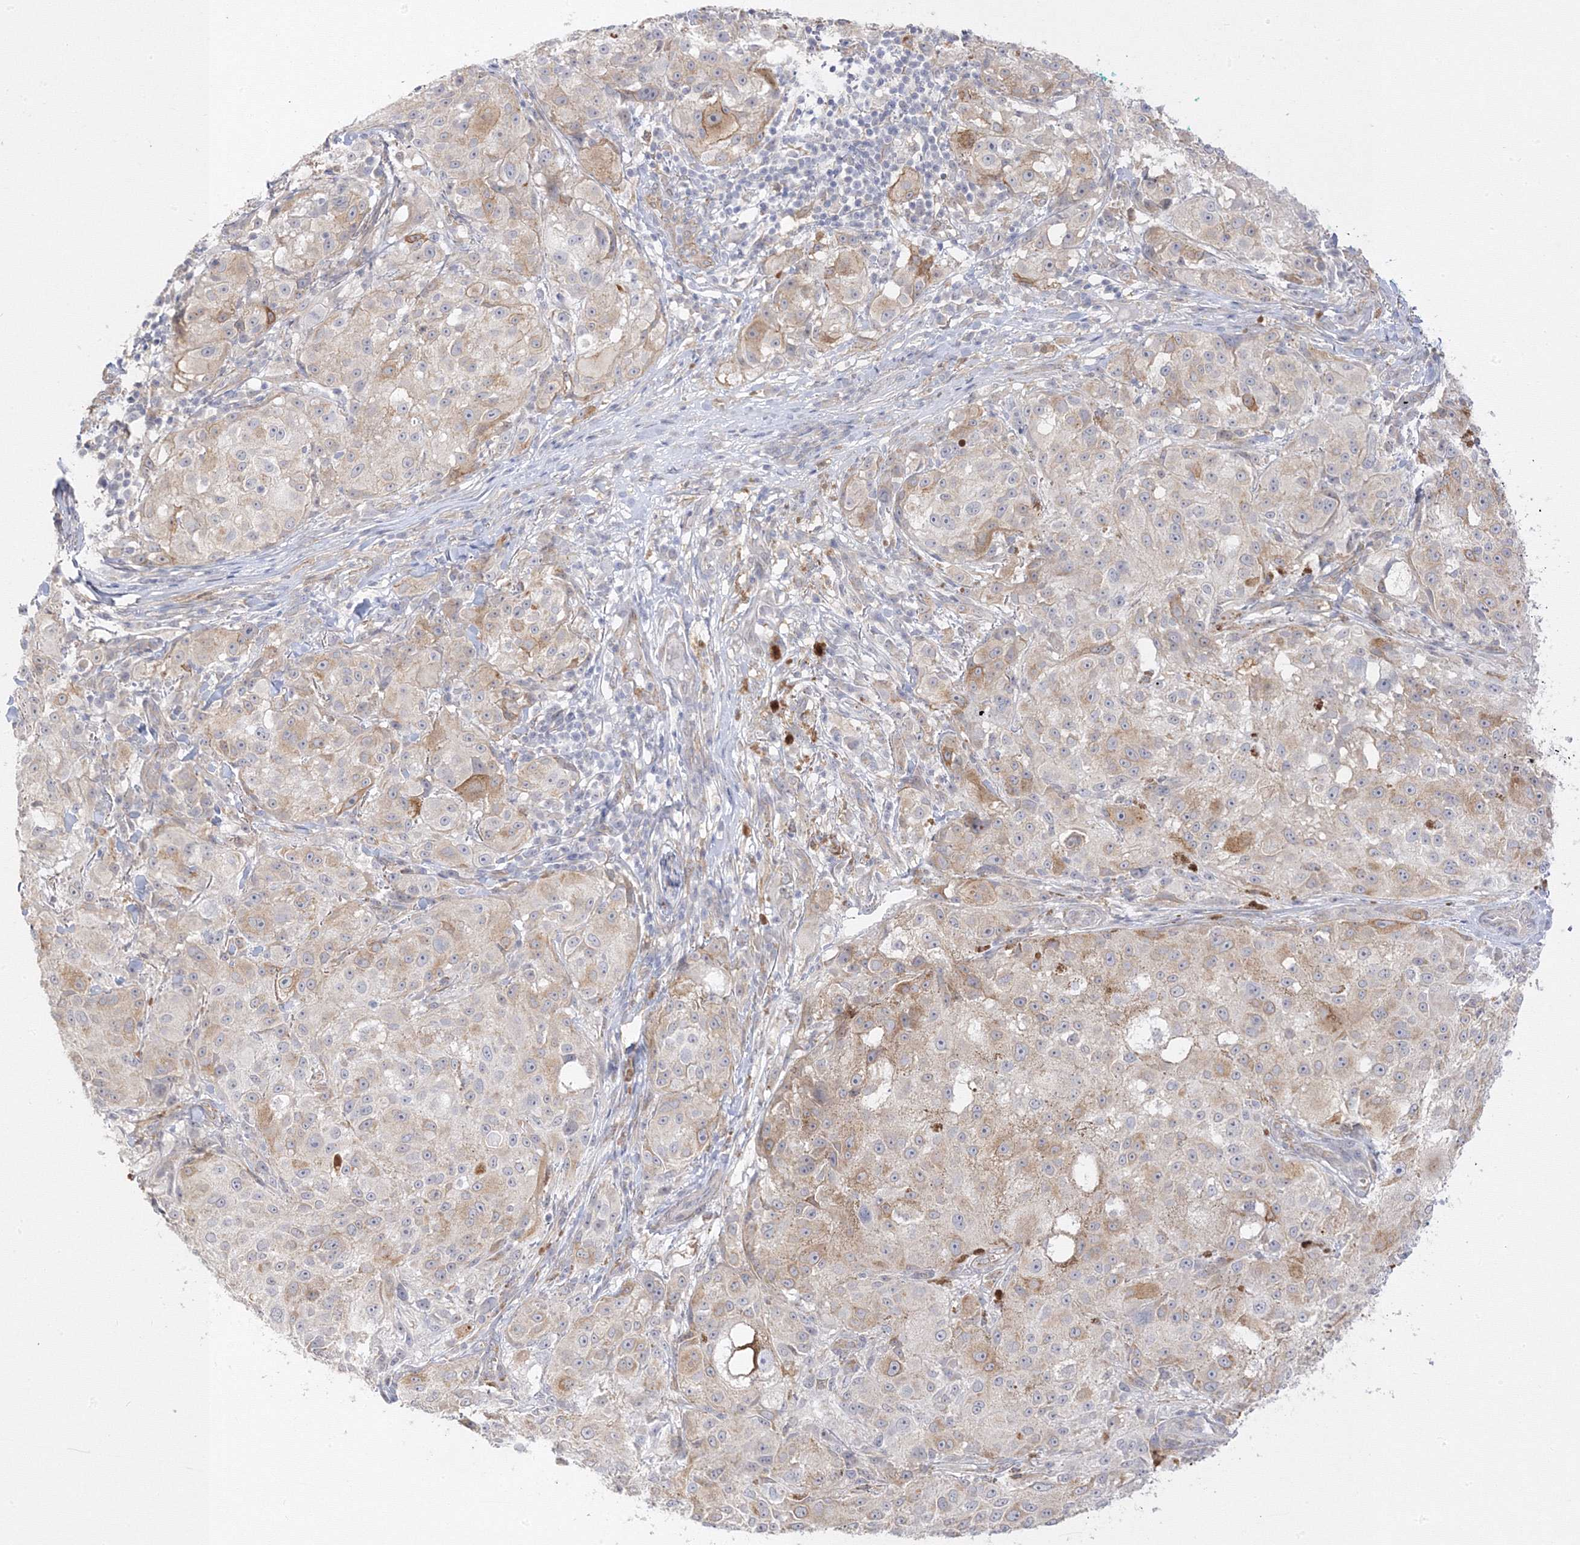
{"staining": {"intensity": "weak", "quantity": "<25%", "location": "cytoplasmic/membranous"}, "tissue": "melanoma", "cell_type": "Tumor cells", "image_type": "cancer", "snomed": [{"axis": "morphology", "description": "Necrosis, NOS"}, {"axis": "morphology", "description": "Malignant melanoma, NOS"}, {"axis": "topography", "description": "Skin"}], "caption": "Protein analysis of malignant melanoma displays no significant staining in tumor cells. (Brightfield microscopy of DAB (3,3'-diaminobenzidine) immunohistochemistry (IHC) at high magnification).", "gene": "C2CD2", "patient": {"sex": "female", "age": 87}}